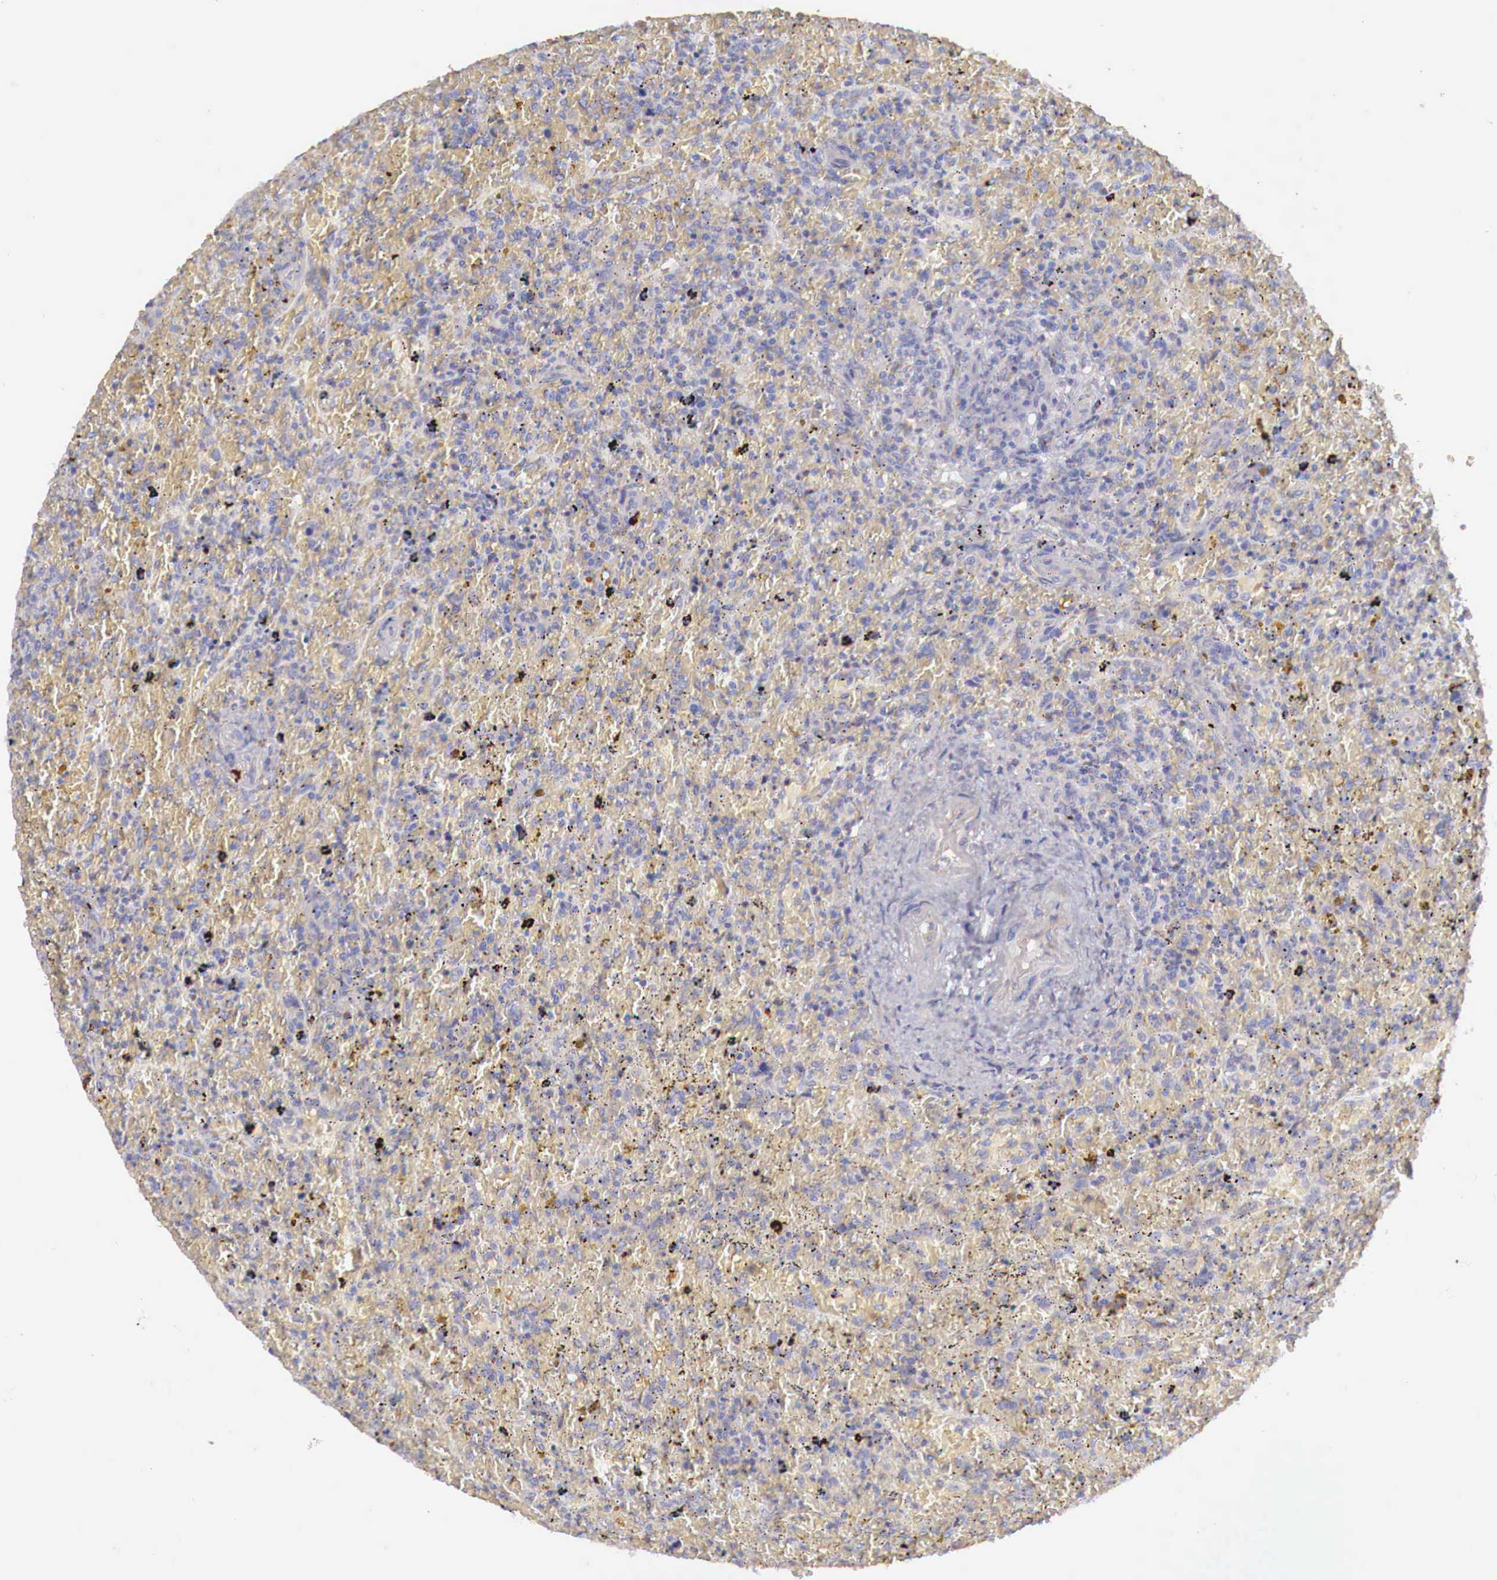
{"staining": {"intensity": "negative", "quantity": "none", "location": "none"}, "tissue": "lymphoma", "cell_type": "Tumor cells", "image_type": "cancer", "snomed": [{"axis": "morphology", "description": "Malignant lymphoma, non-Hodgkin's type, High grade"}, {"axis": "topography", "description": "Spleen"}, {"axis": "topography", "description": "Lymph node"}], "caption": "Protein analysis of lymphoma displays no significant positivity in tumor cells.", "gene": "KLHDC7B", "patient": {"sex": "female", "age": 70}}